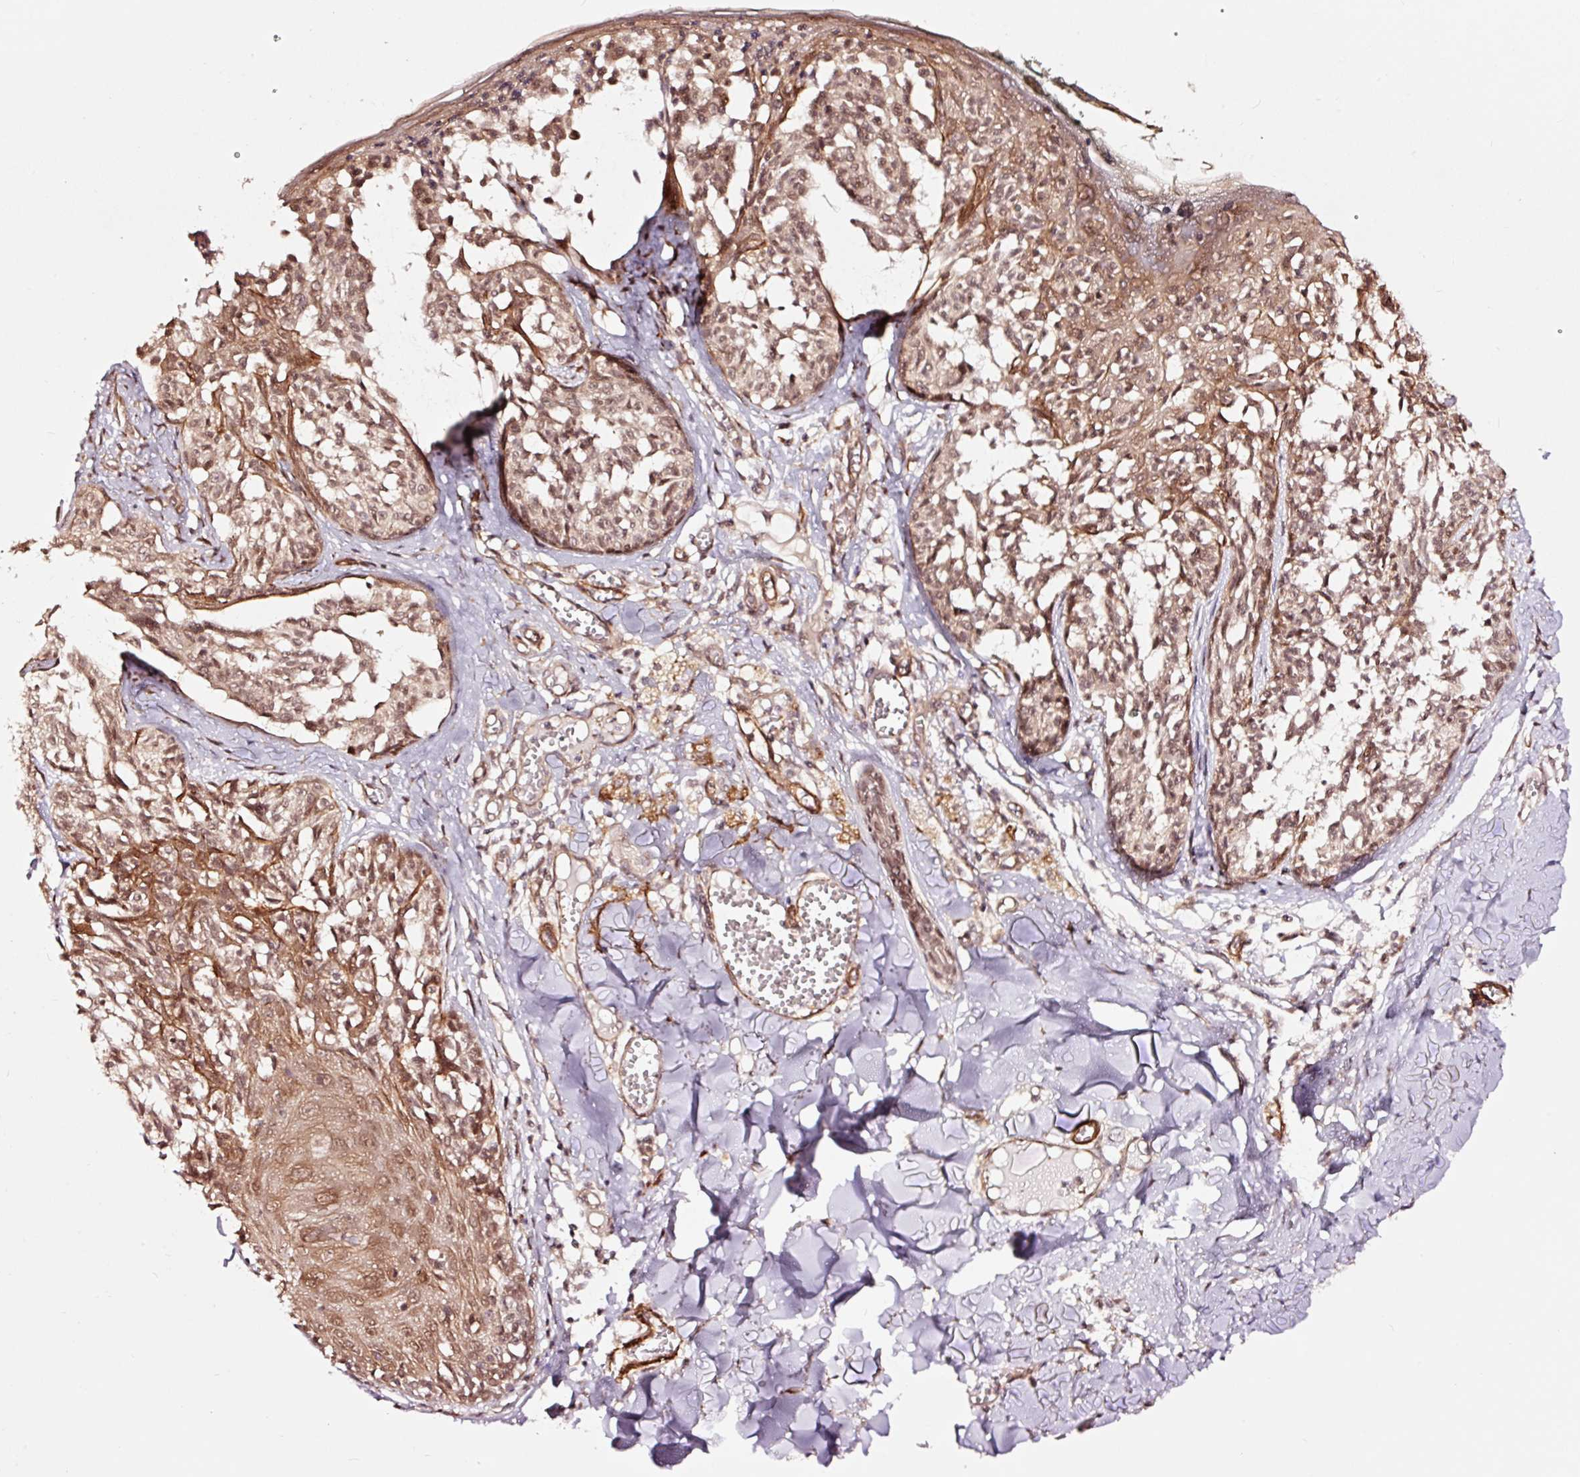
{"staining": {"intensity": "moderate", "quantity": ">75%", "location": "nuclear"}, "tissue": "melanoma", "cell_type": "Tumor cells", "image_type": "cancer", "snomed": [{"axis": "morphology", "description": "Malignant melanoma, NOS"}, {"axis": "topography", "description": "Skin"}], "caption": "About >75% of tumor cells in human malignant melanoma reveal moderate nuclear protein staining as visualized by brown immunohistochemical staining.", "gene": "TPM1", "patient": {"sex": "female", "age": 43}}